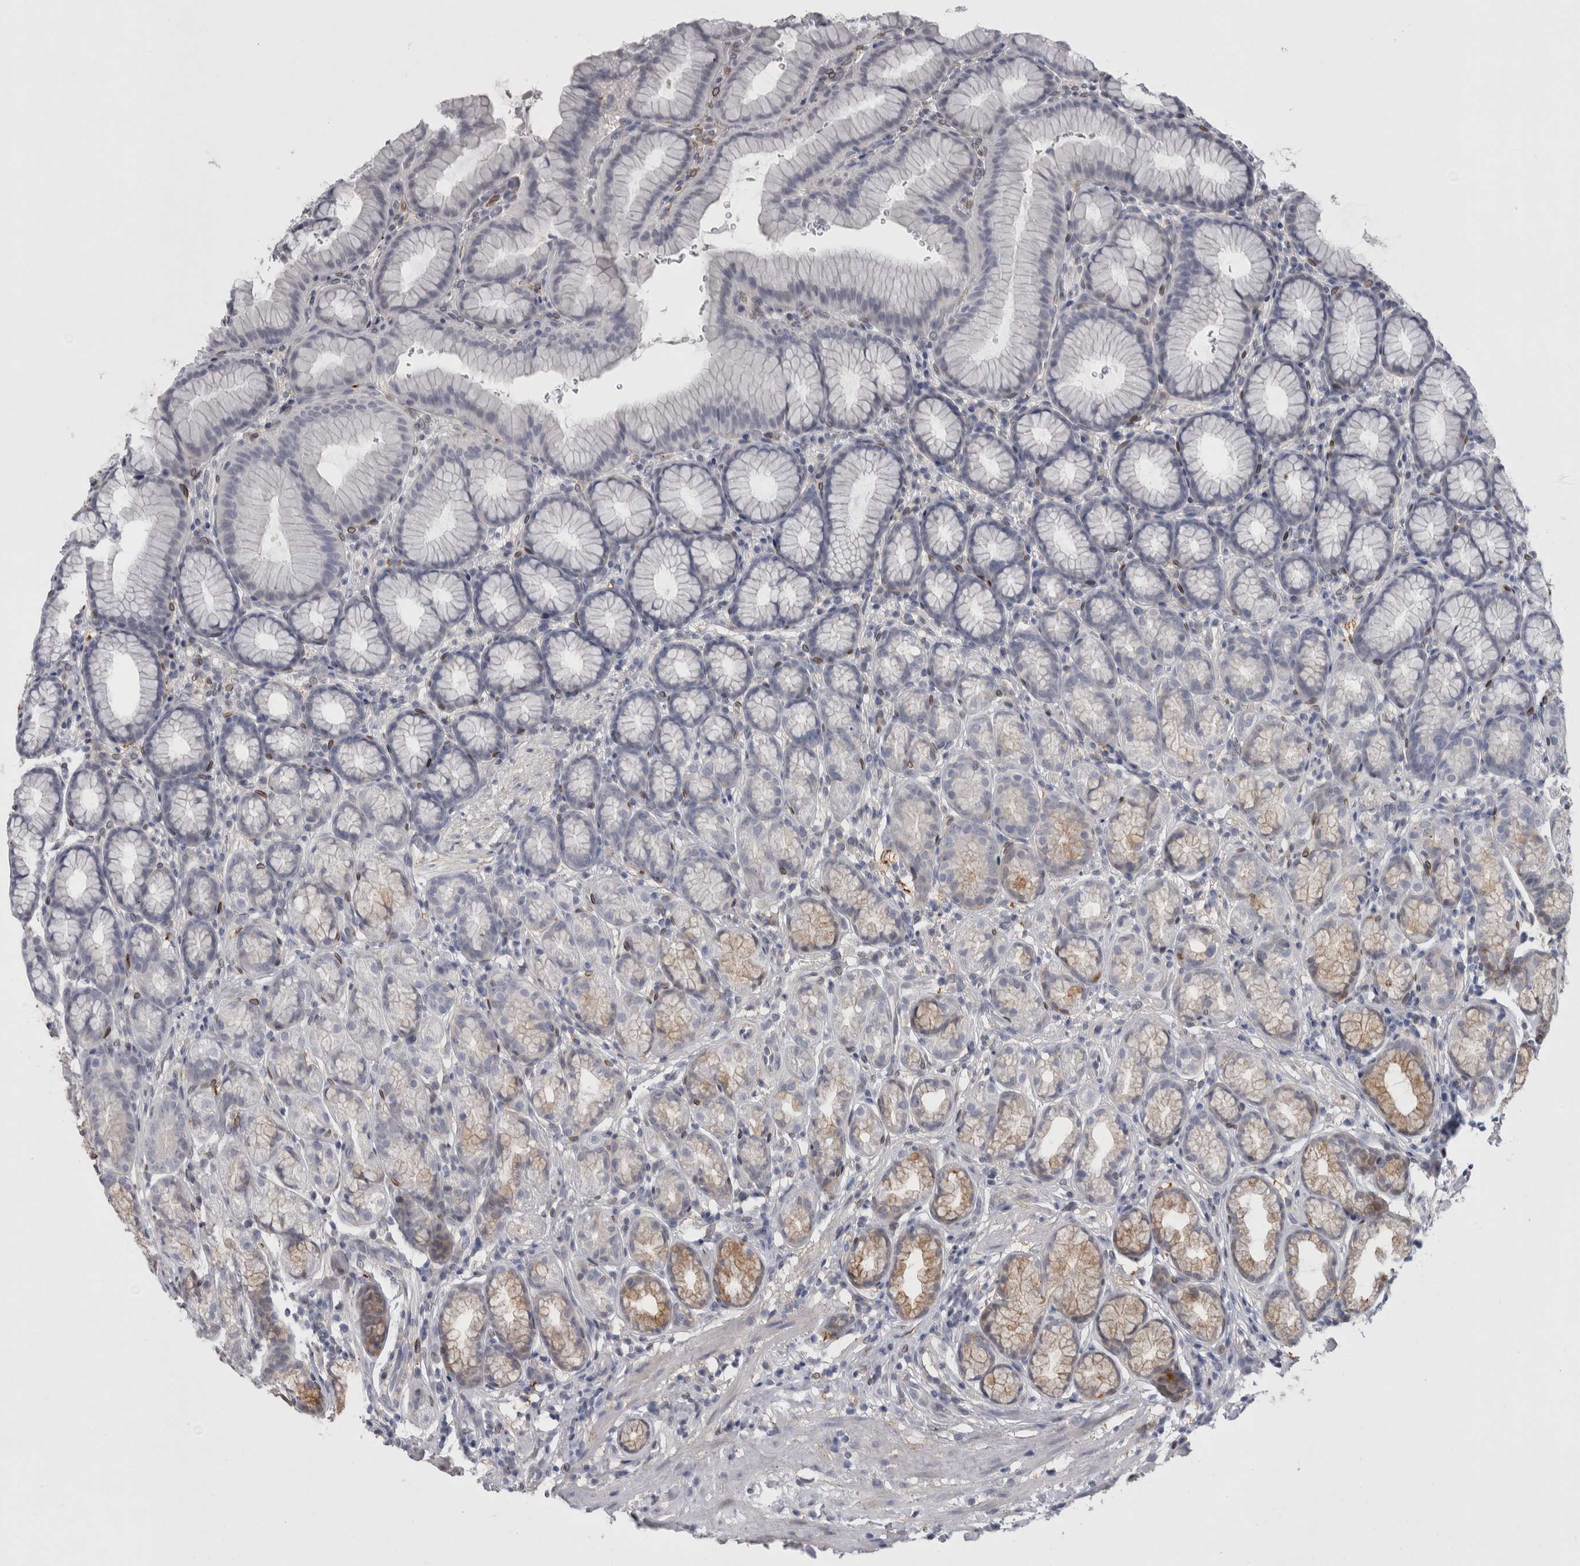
{"staining": {"intensity": "moderate", "quantity": "<25%", "location": "cytoplasmic/membranous"}, "tissue": "stomach", "cell_type": "Glandular cells", "image_type": "normal", "snomed": [{"axis": "morphology", "description": "Normal tissue, NOS"}, {"axis": "topography", "description": "Stomach"}], "caption": "Immunohistochemistry (IHC) micrograph of normal stomach stained for a protein (brown), which shows low levels of moderate cytoplasmic/membranous expression in approximately <25% of glandular cells.", "gene": "DNAJC24", "patient": {"sex": "male", "age": 42}}